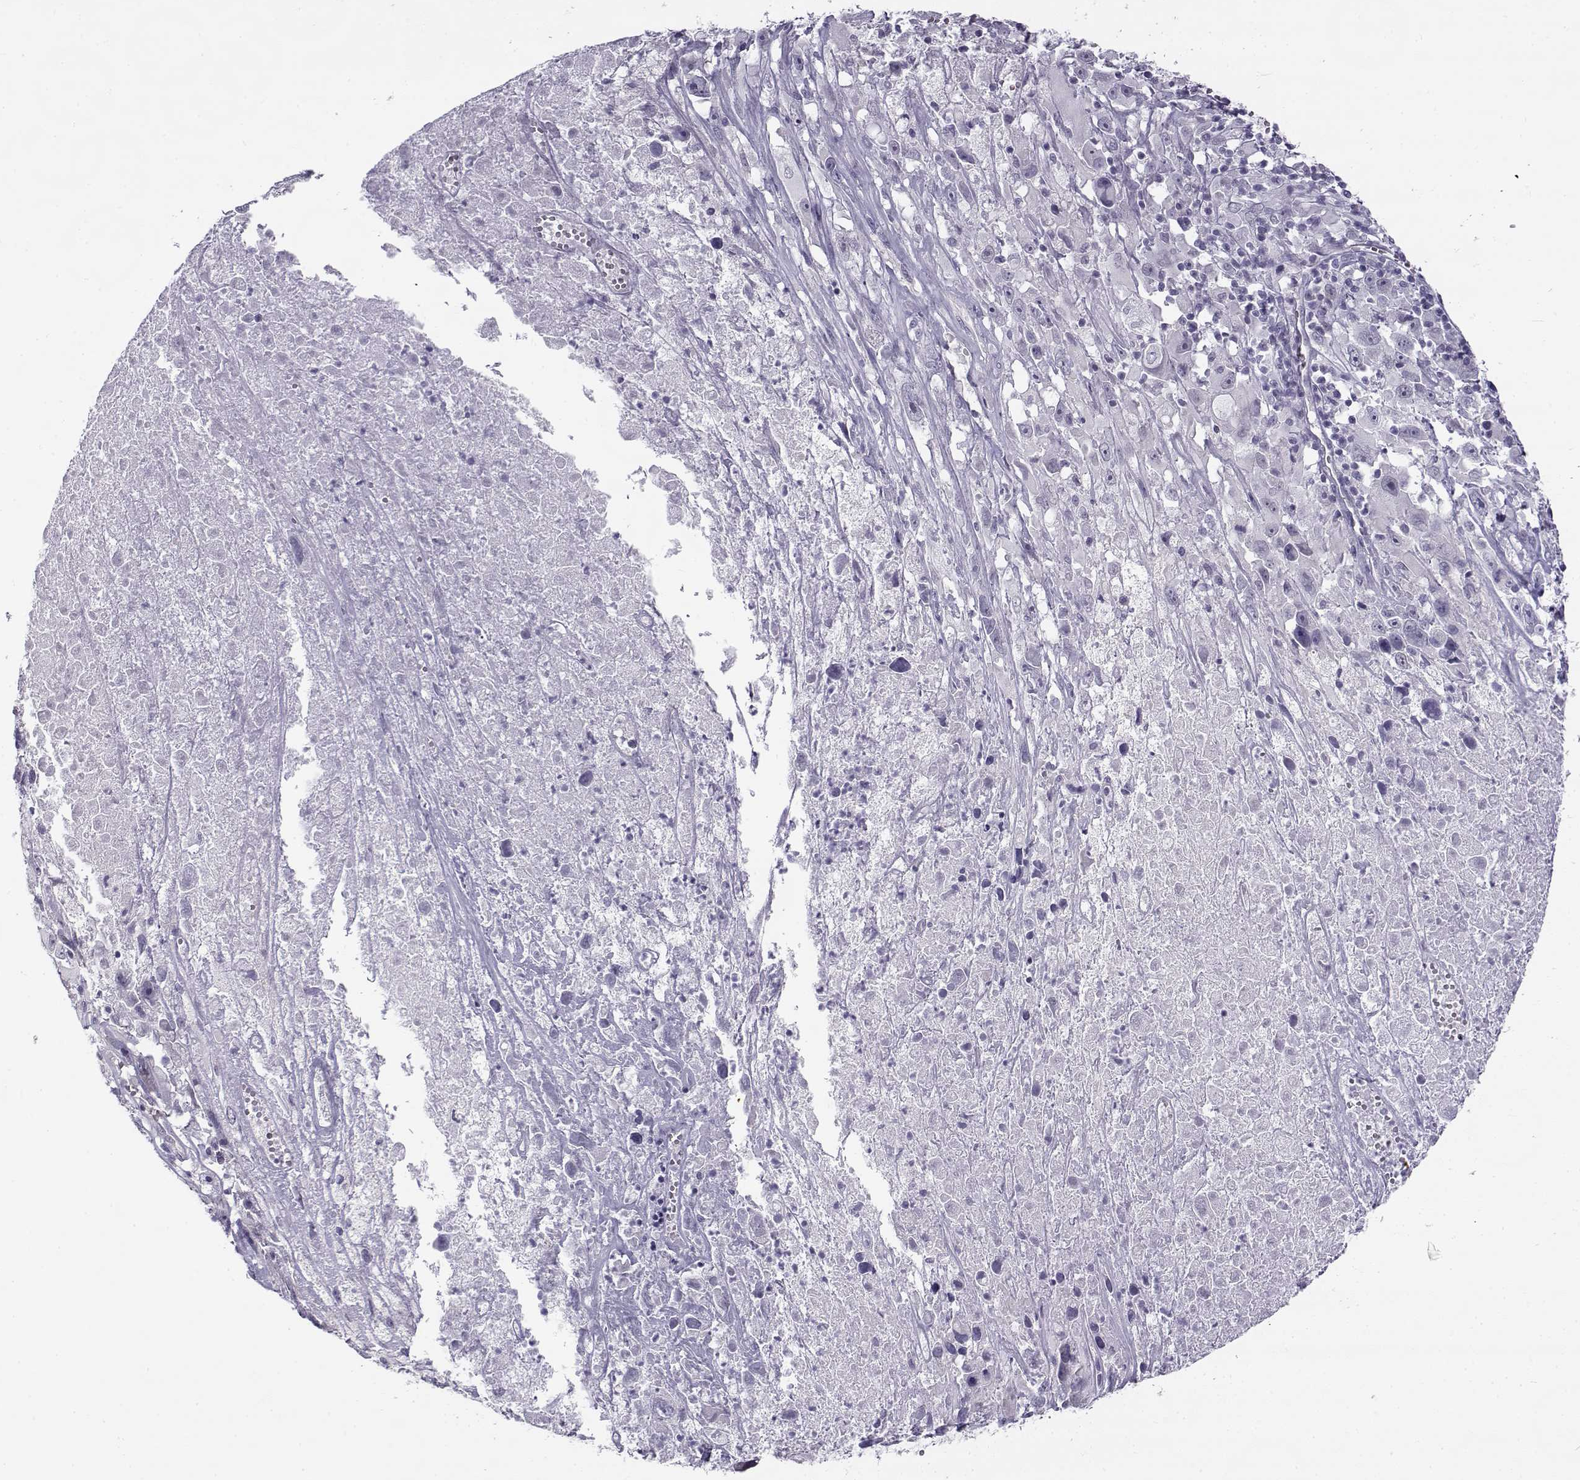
{"staining": {"intensity": "negative", "quantity": "none", "location": "none"}, "tissue": "melanoma", "cell_type": "Tumor cells", "image_type": "cancer", "snomed": [{"axis": "morphology", "description": "Malignant melanoma, Metastatic site"}, {"axis": "topography", "description": "Lymph node"}], "caption": "DAB (3,3'-diaminobenzidine) immunohistochemical staining of malignant melanoma (metastatic site) exhibits no significant positivity in tumor cells.", "gene": "TEX55", "patient": {"sex": "male", "age": 50}}